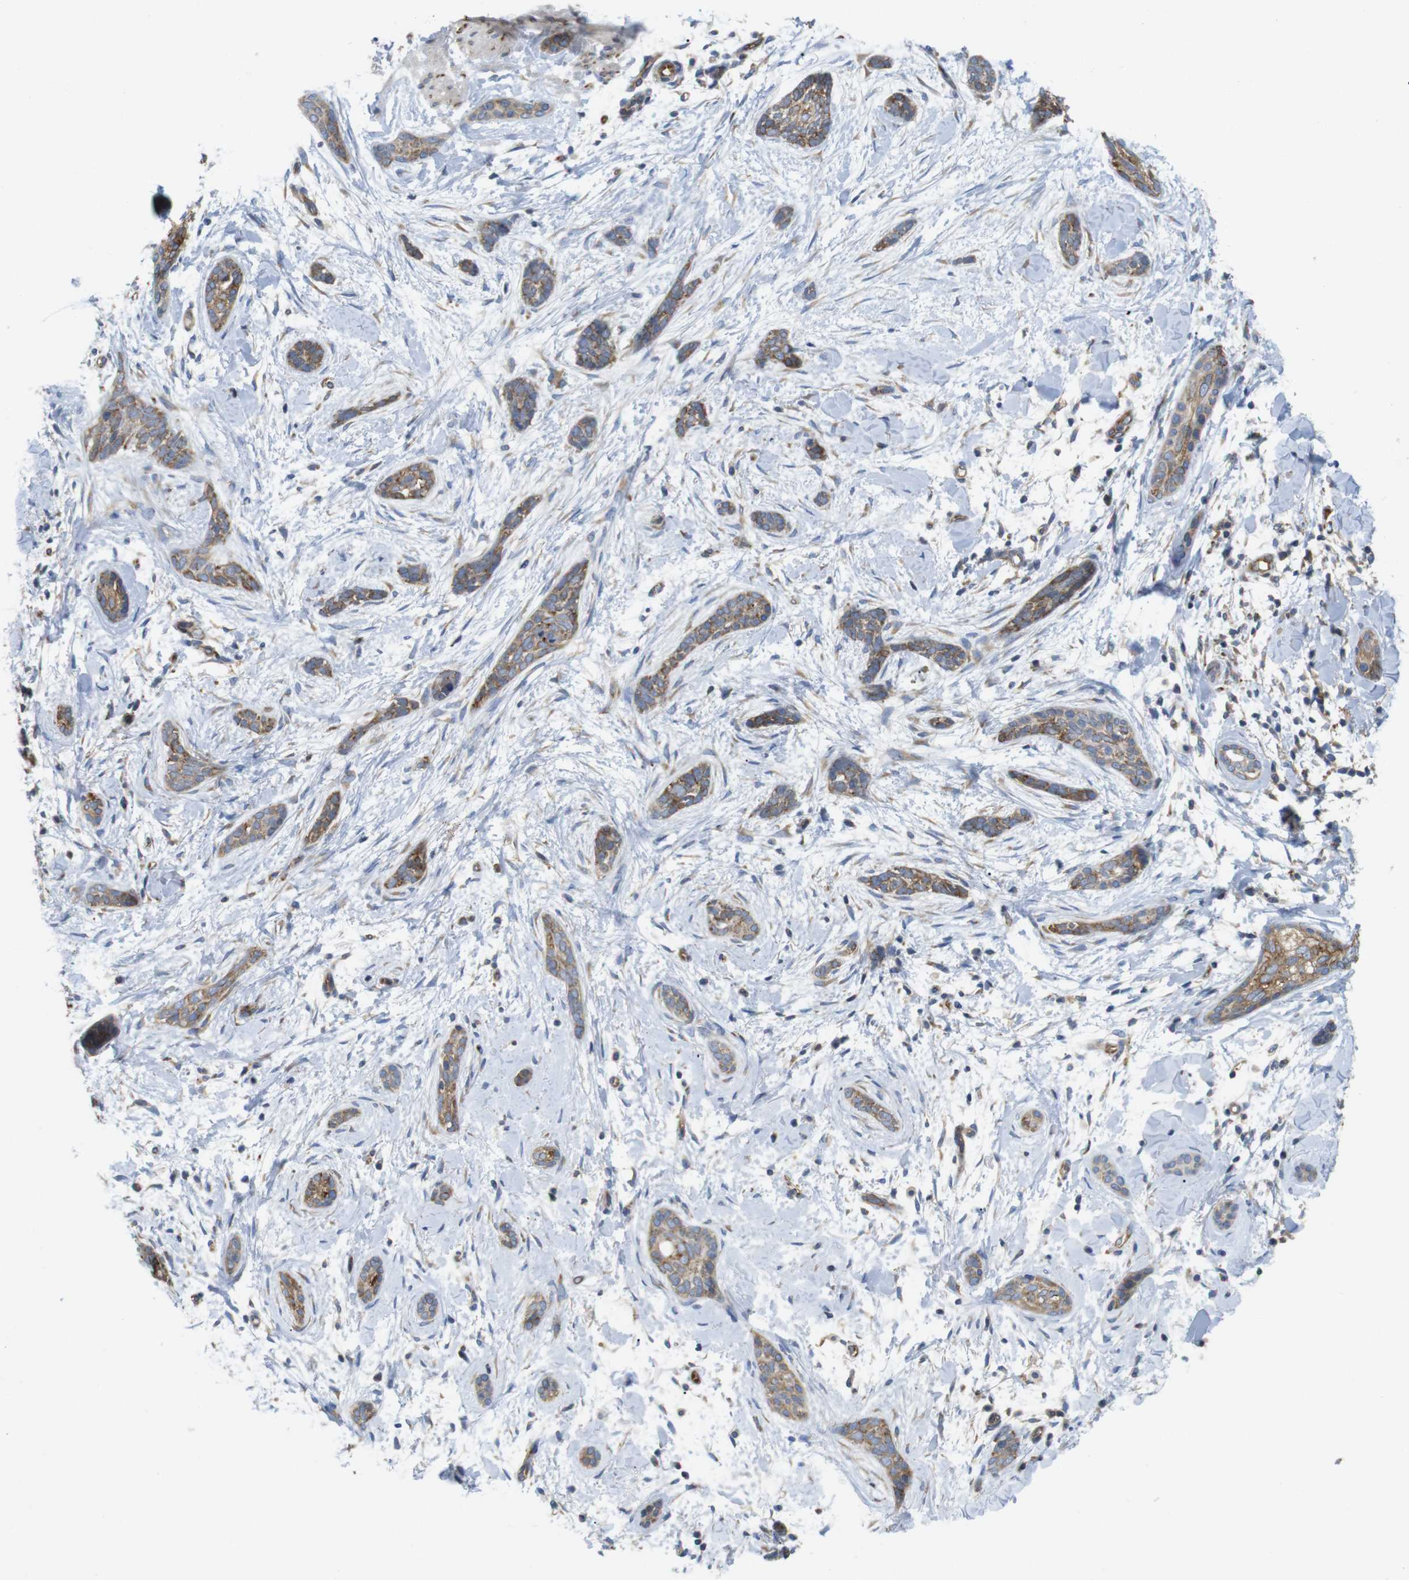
{"staining": {"intensity": "moderate", "quantity": ">75%", "location": "cytoplasmic/membranous"}, "tissue": "skin cancer", "cell_type": "Tumor cells", "image_type": "cancer", "snomed": [{"axis": "morphology", "description": "Basal cell carcinoma"}, {"axis": "morphology", "description": "Adnexal tumor, benign"}, {"axis": "topography", "description": "Skin"}], "caption": "The micrograph shows immunohistochemical staining of basal cell carcinoma (skin). There is moderate cytoplasmic/membranous positivity is present in about >75% of tumor cells. (brown staining indicates protein expression, while blue staining denotes nuclei).", "gene": "PCNX2", "patient": {"sex": "female", "age": 42}}